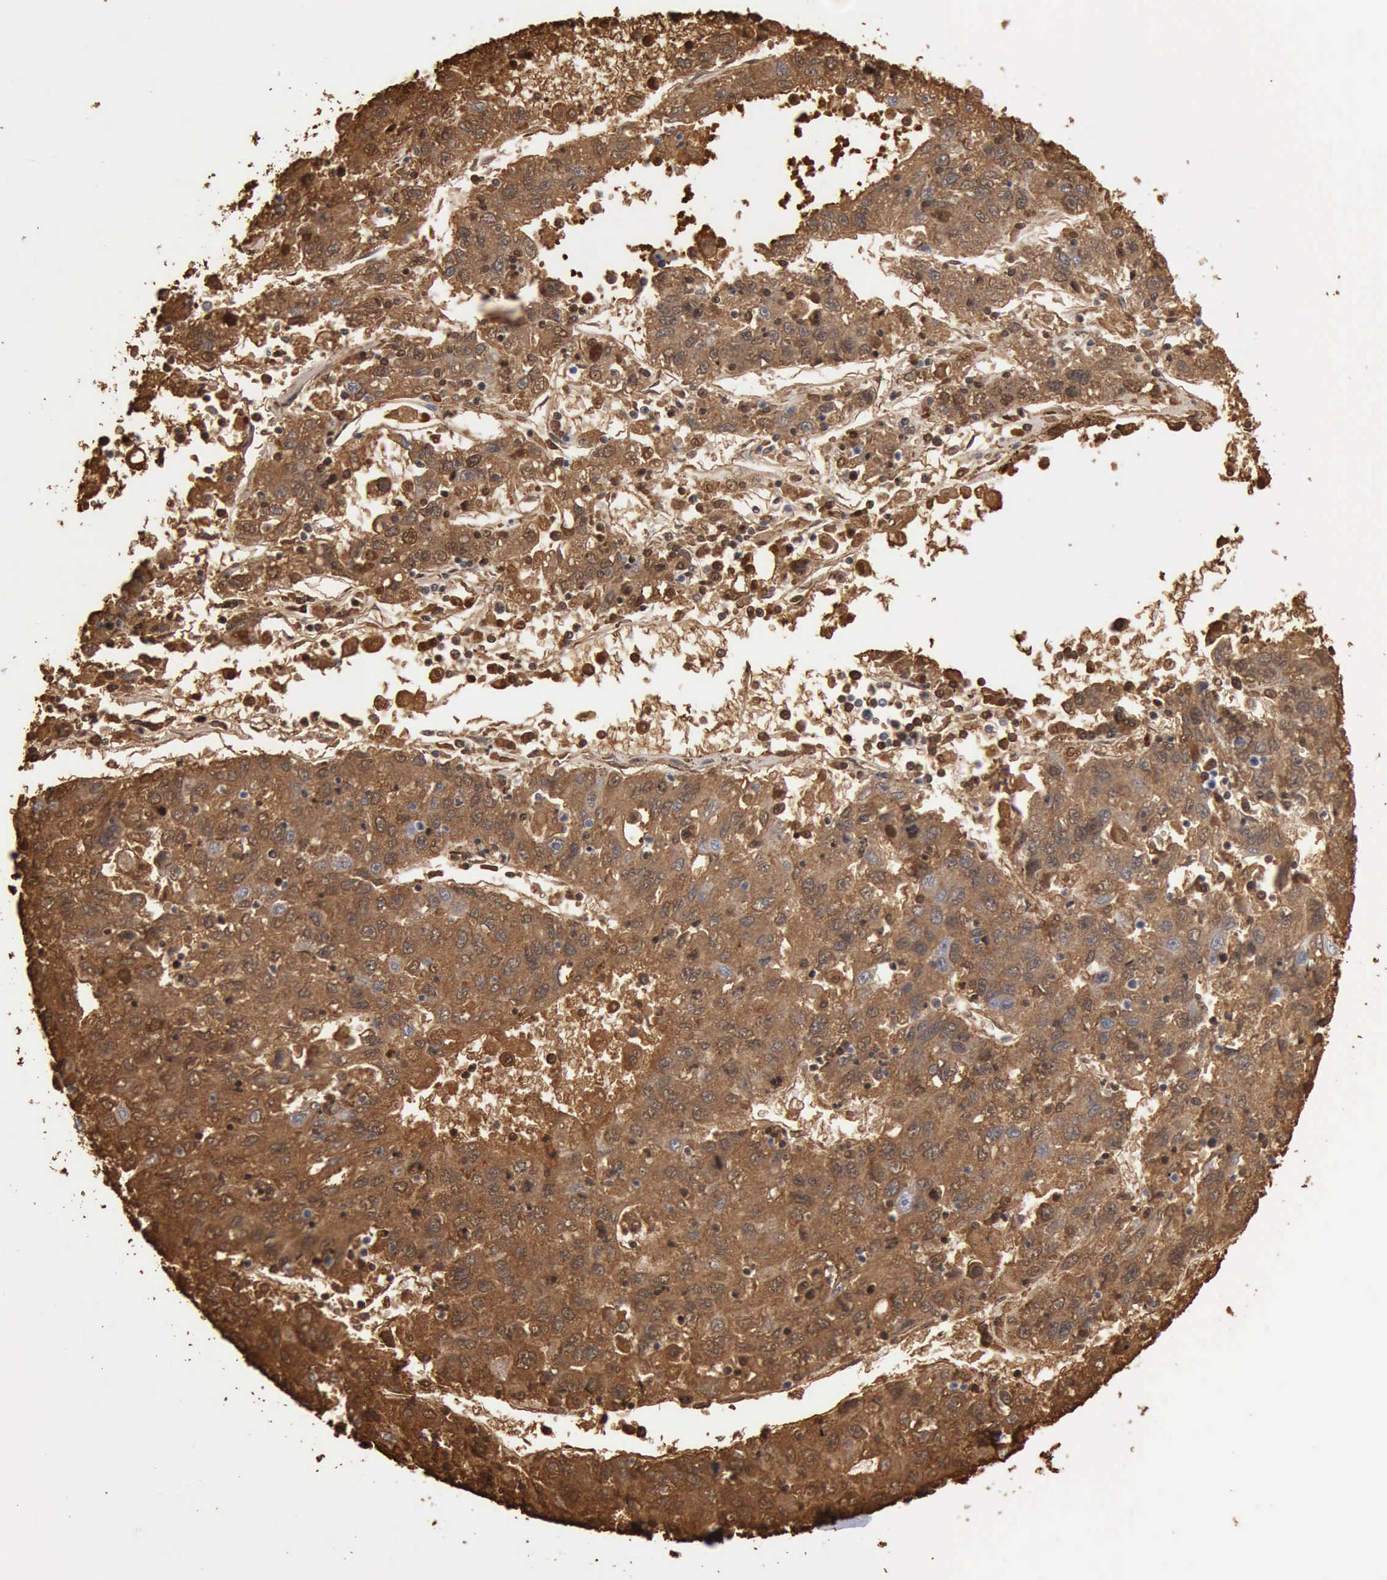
{"staining": {"intensity": "strong", "quantity": ">75%", "location": "cytoplasmic/membranous"}, "tissue": "liver cancer", "cell_type": "Tumor cells", "image_type": "cancer", "snomed": [{"axis": "morphology", "description": "Carcinoma, Hepatocellular, NOS"}, {"axis": "topography", "description": "Liver"}], "caption": "Protein analysis of hepatocellular carcinoma (liver) tissue displays strong cytoplasmic/membranous staining in about >75% of tumor cells.", "gene": "TGFB1", "patient": {"sex": "male", "age": 49}}